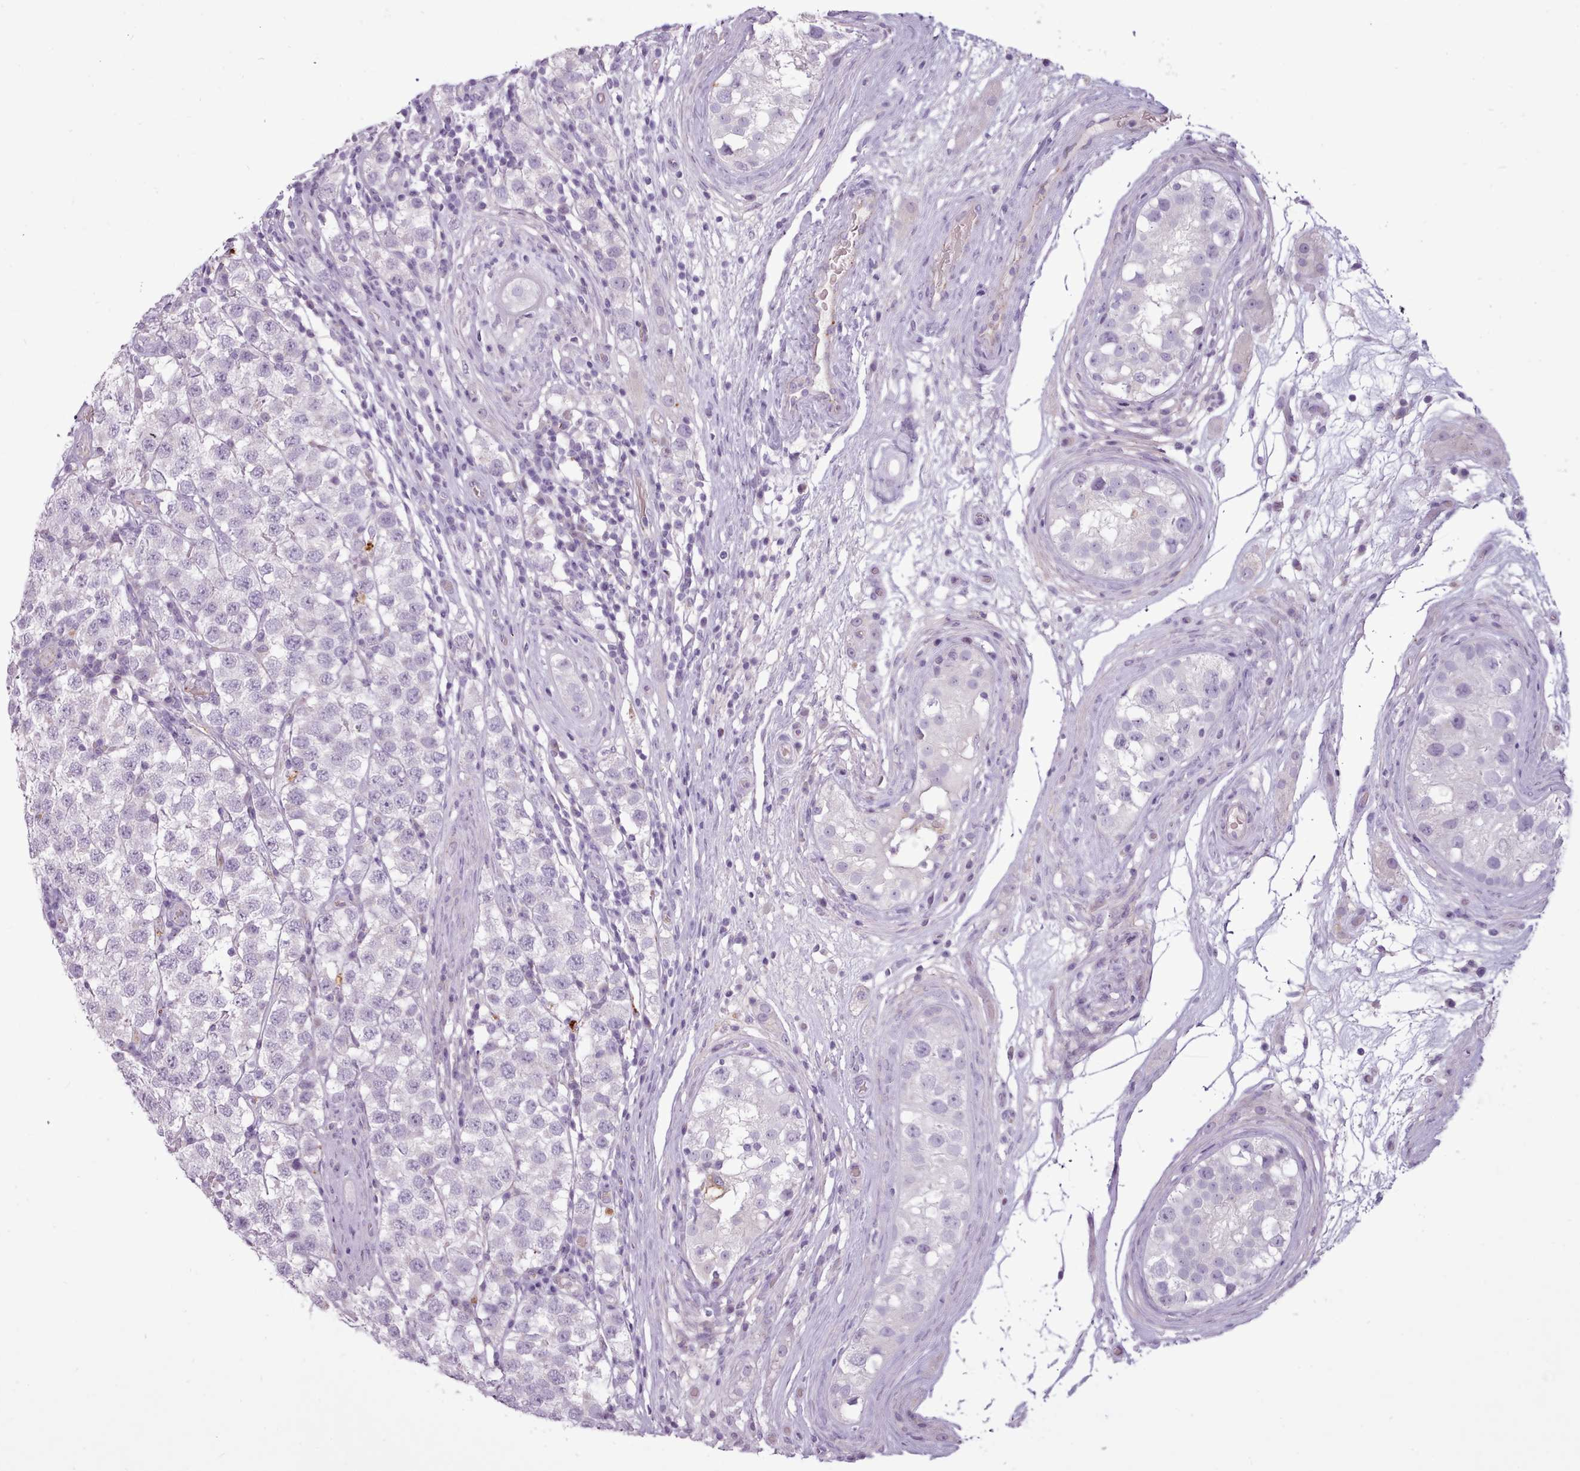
{"staining": {"intensity": "negative", "quantity": "none", "location": "none"}, "tissue": "testis cancer", "cell_type": "Tumor cells", "image_type": "cancer", "snomed": [{"axis": "morphology", "description": "Seminoma, NOS"}, {"axis": "topography", "description": "Testis"}], "caption": "A high-resolution histopathology image shows immunohistochemistry staining of testis cancer, which reveals no significant expression in tumor cells.", "gene": "ATRAID", "patient": {"sex": "male", "age": 34}}